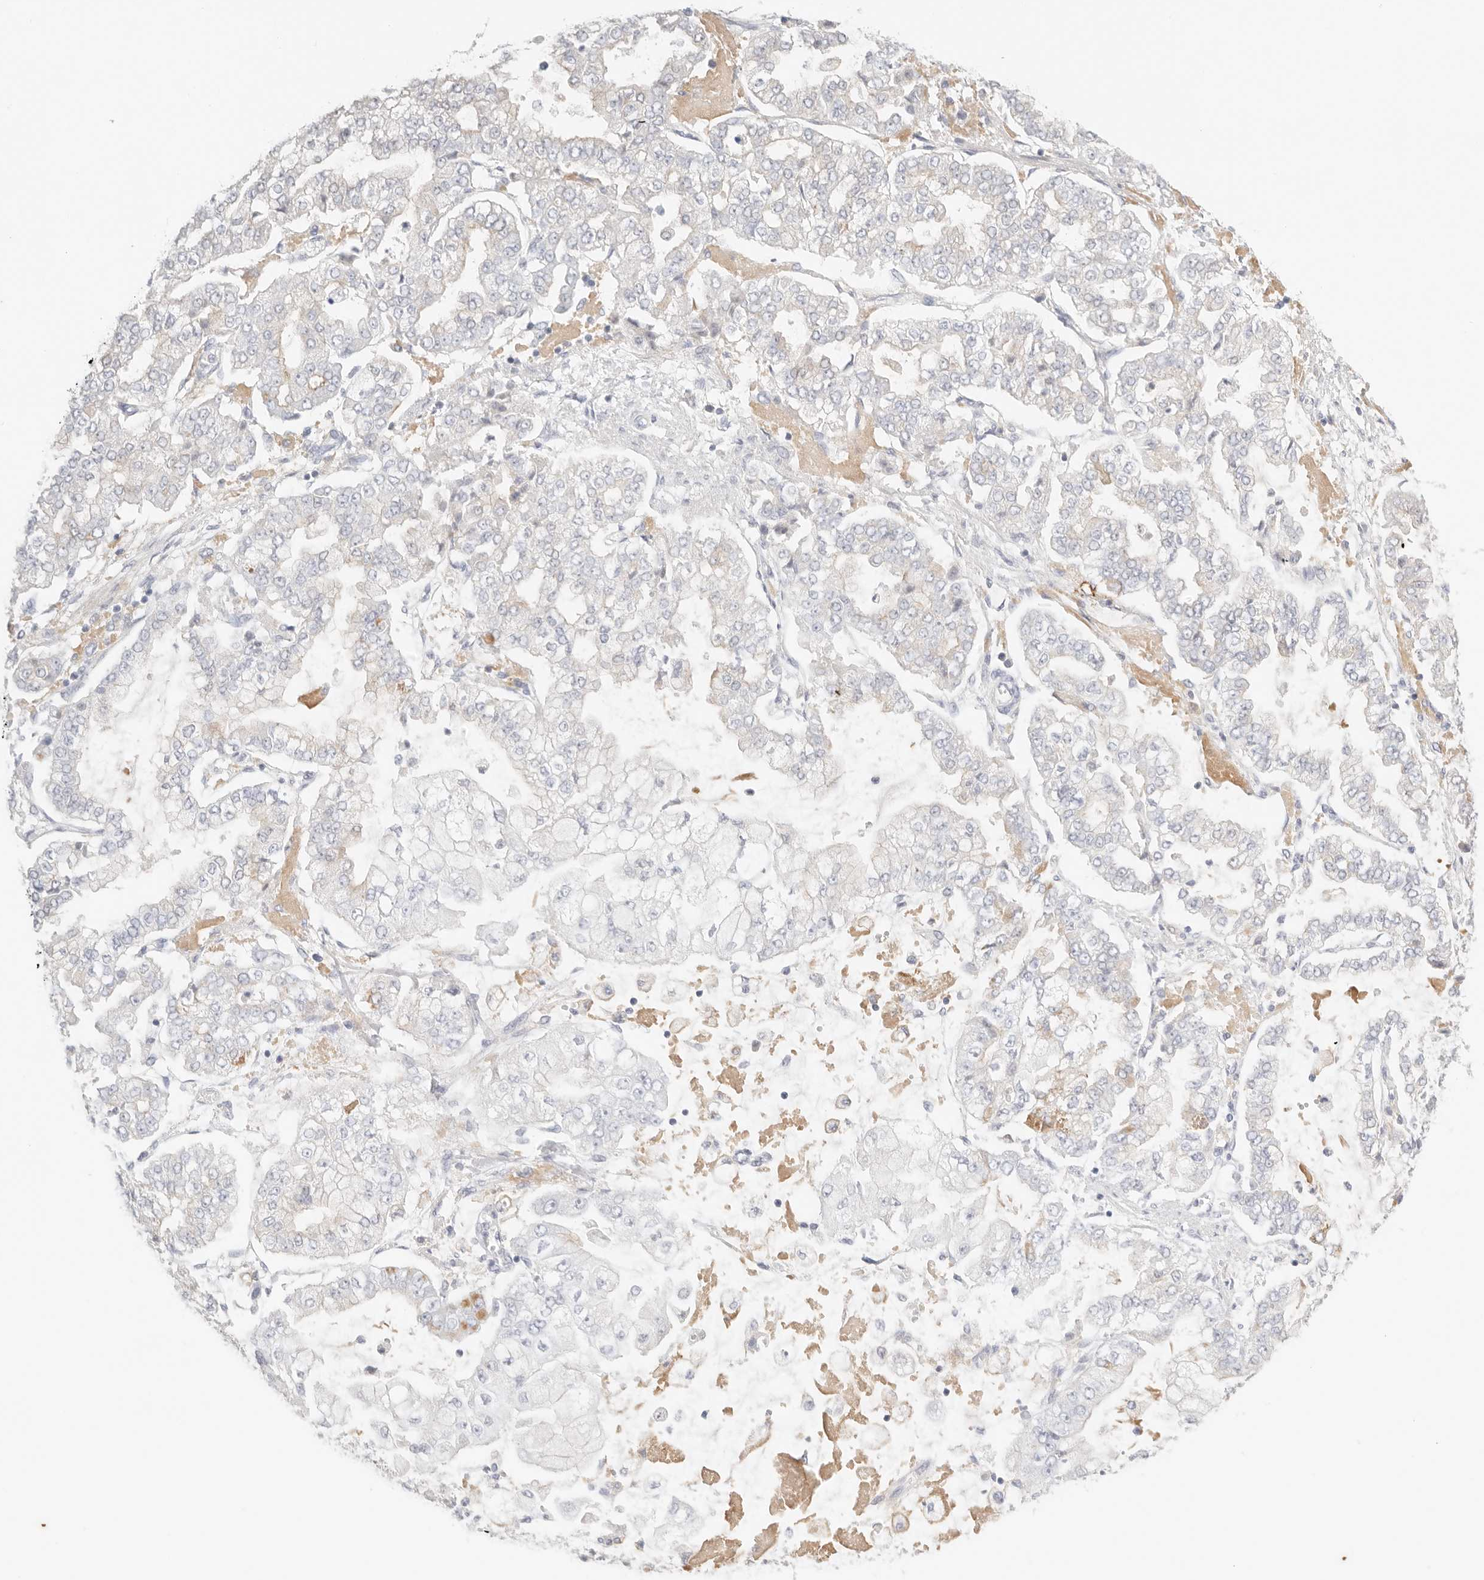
{"staining": {"intensity": "negative", "quantity": "none", "location": "none"}, "tissue": "stomach cancer", "cell_type": "Tumor cells", "image_type": "cancer", "snomed": [{"axis": "morphology", "description": "Adenocarcinoma, NOS"}, {"axis": "topography", "description": "Stomach"}], "caption": "IHC micrograph of stomach cancer stained for a protein (brown), which shows no staining in tumor cells.", "gene": "CEP120", "patient": {"sex": "male", "age": 76}}